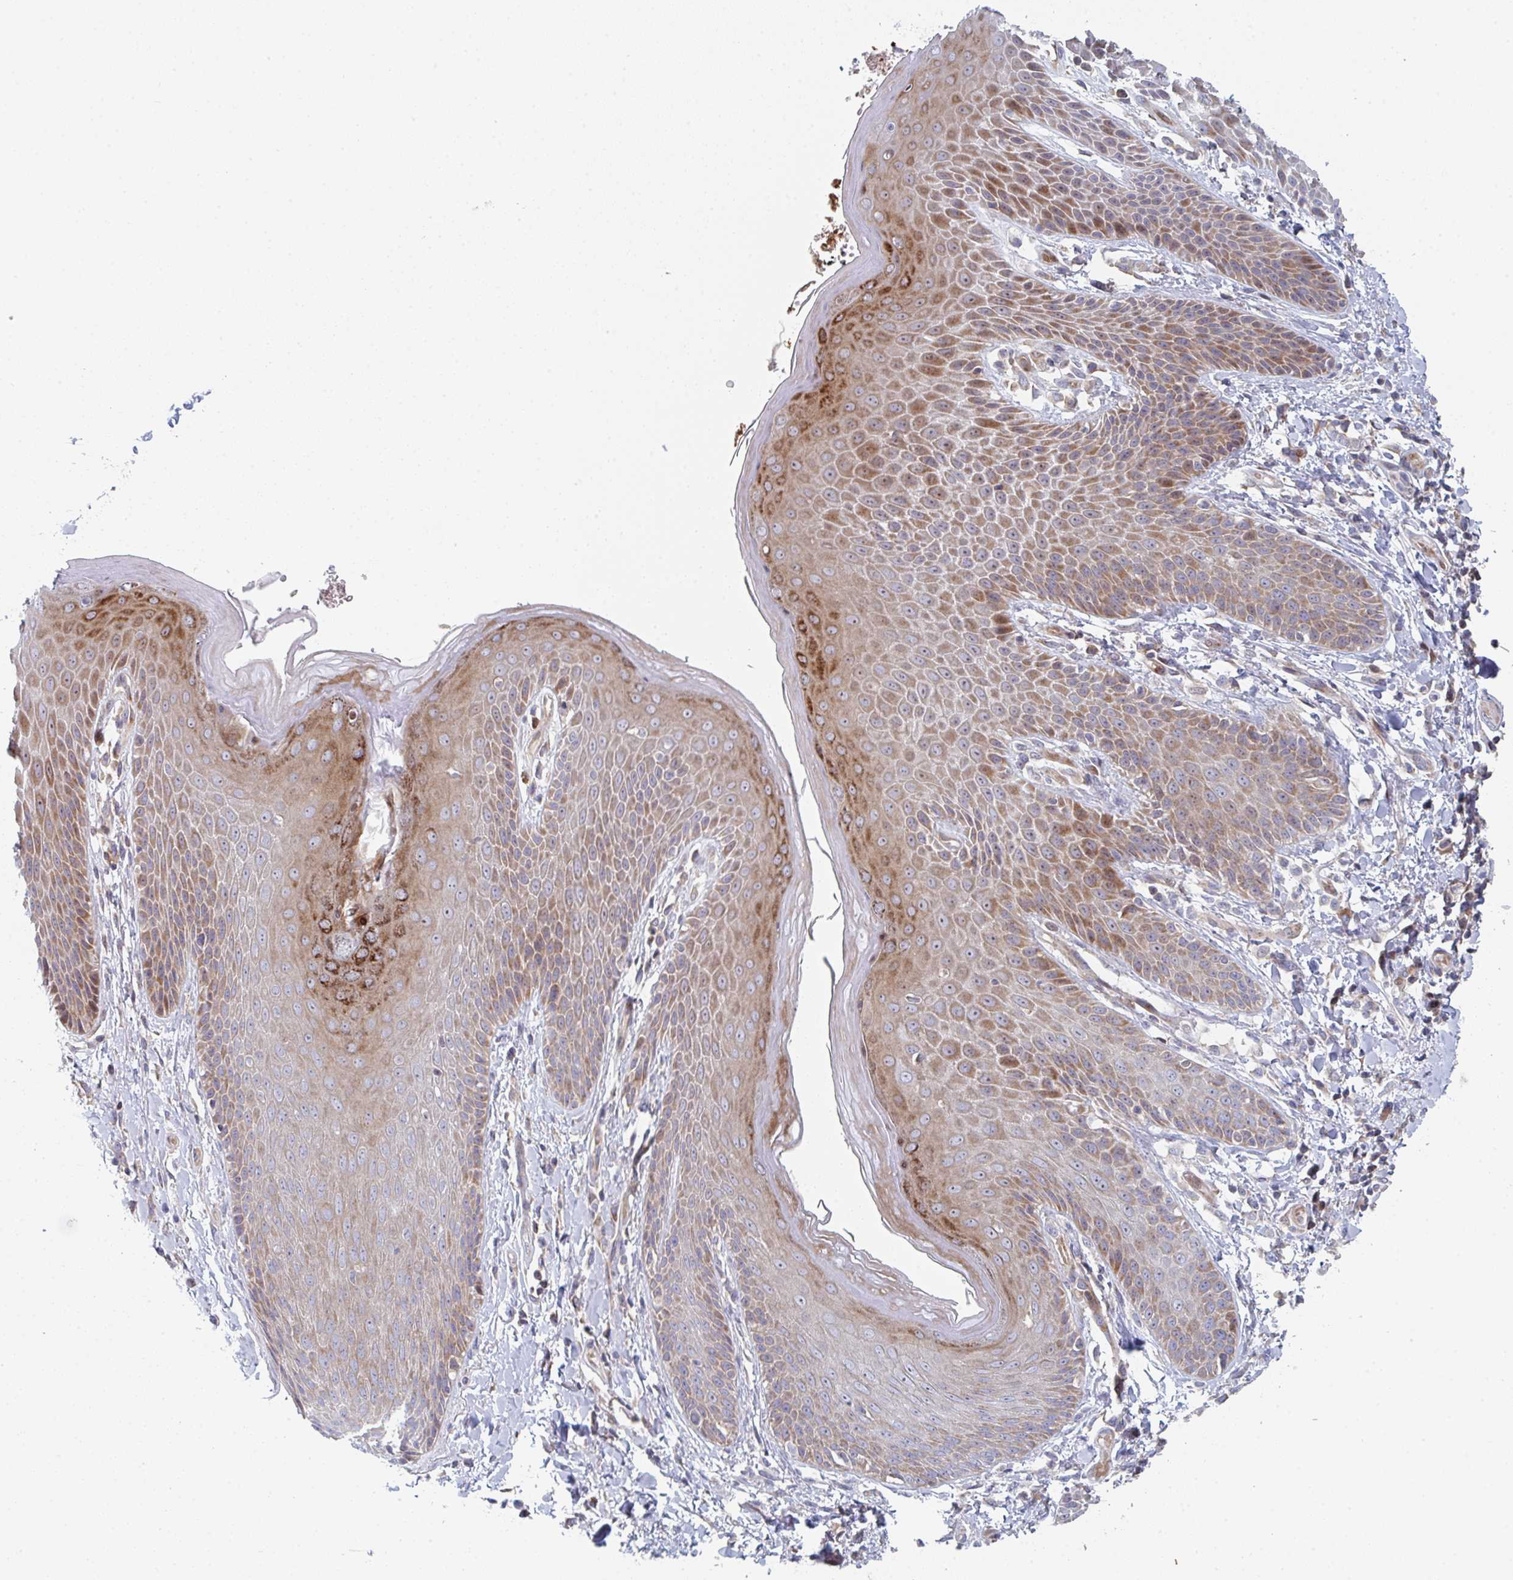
{"staining": {"intensity": "strong", "quantity": "25%-75%", "location": "cytoplasmic/membranous"}, "tissue": "skin", "cell_type": "Epidermal cells", "image_type": "normal", "snomed": [{"axis": "morphology", "description": "Normal tissue, NOS"}, {"axis": "topography", "description": "Anal"}, {"axis": "topography", "description": "Peripheral nerve tissue"}], "caption": "IHC of normal human skin demonstrates high levels of strong cytoplasmic/membranous expression in approximately 25%-75% of epidermal cells.", "gene": "ZNF644", "patient": {"sex": "male", "age": 51}}